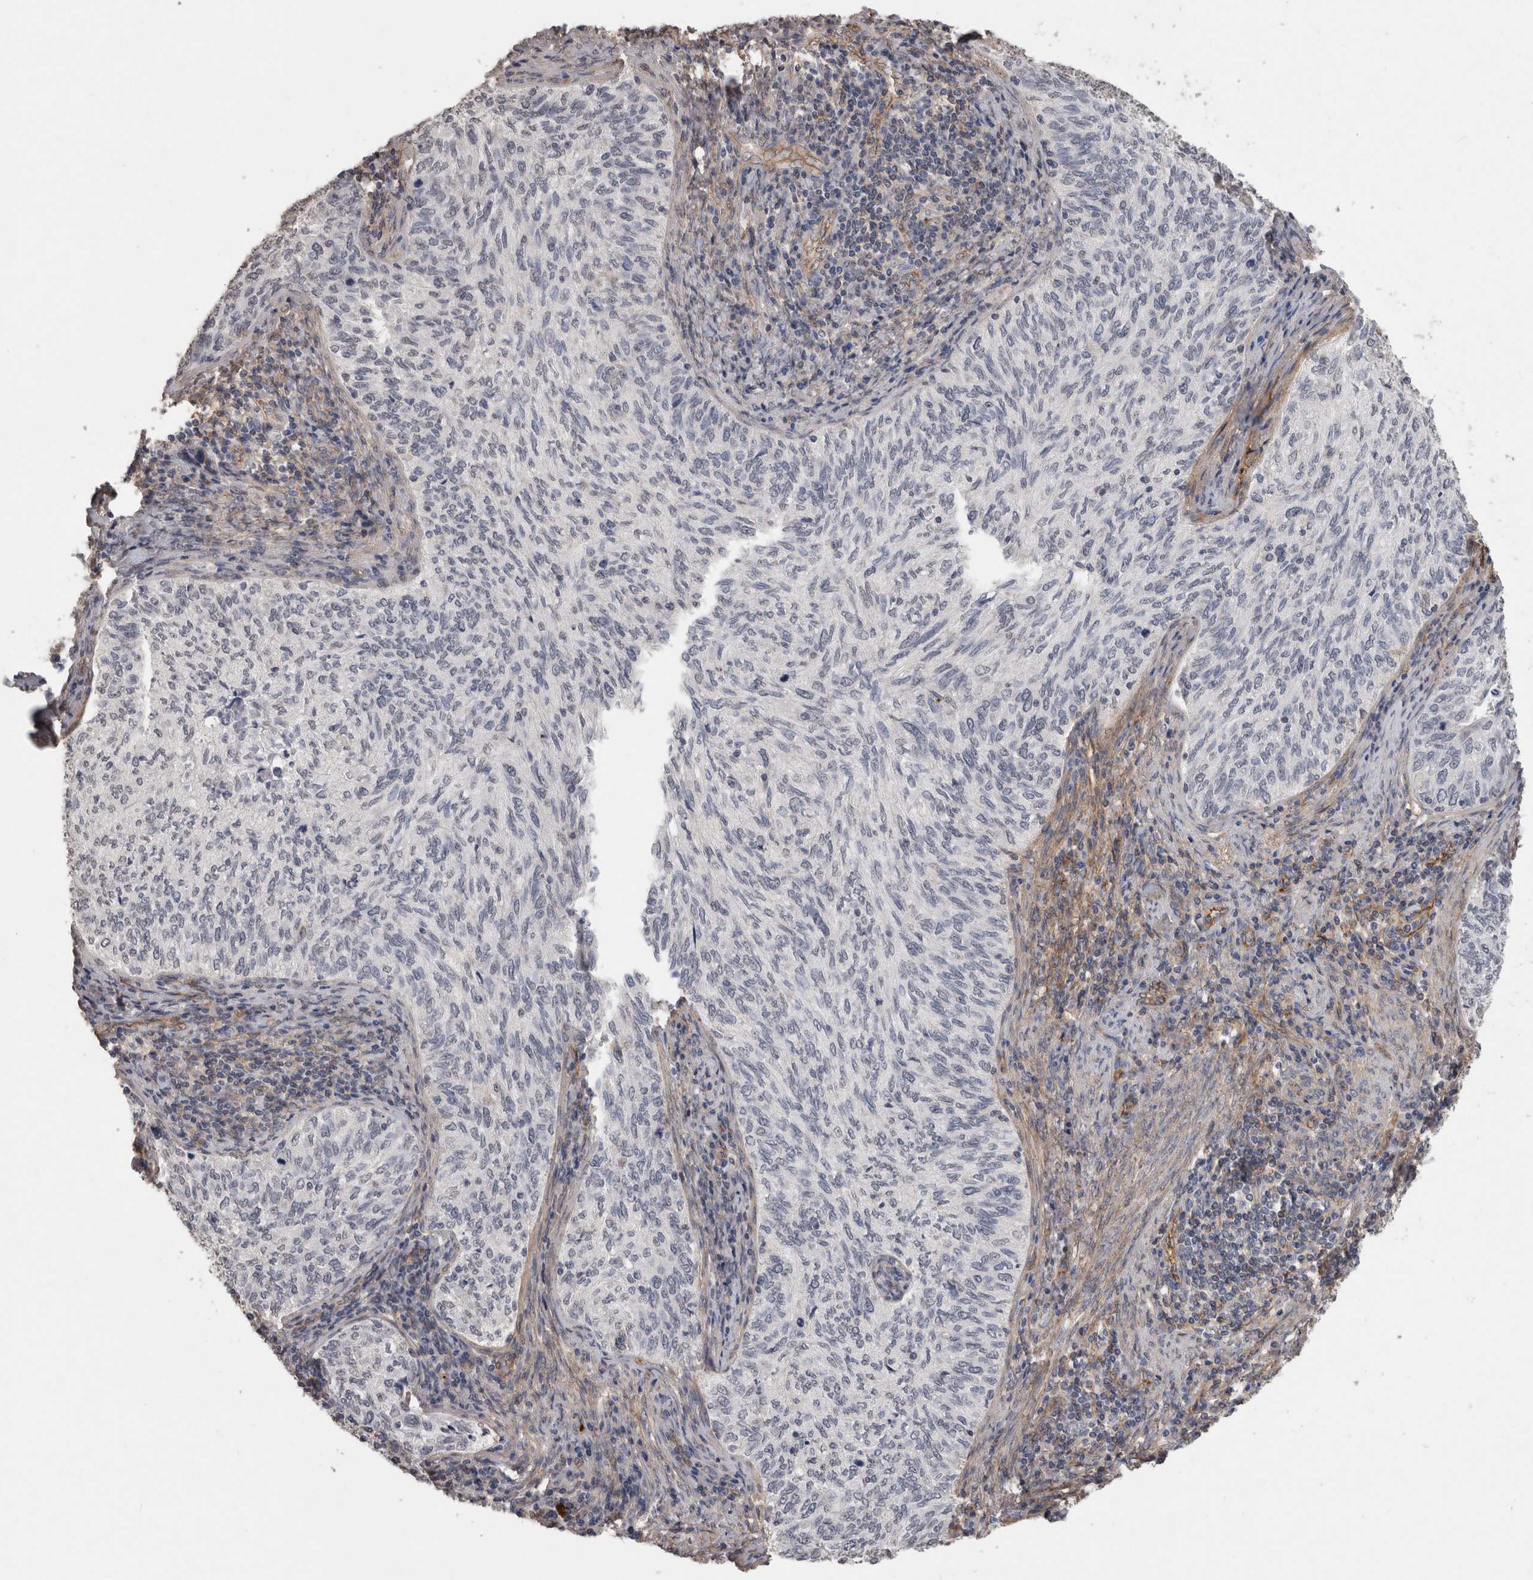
{"staining": {"intensity": "negative", "quantity": "none", "location": "none"}, "tissue": "cervical cancer", "cell_type": "Tumor cells", "image_type": "cancer", "snomed": [{"axis": "morphology", "description": "Squamous cell carcinoma, NOS"}, {"axis": "topography", "description": "Cervix"}], "caption": "An IHC image of cervical squamous cell carcinoma is shown. There is no staining in tumor cells of cervical squamous cell carcinoma.", "gene": "RECK", "patient": {"sex": "female", "age": 30}}